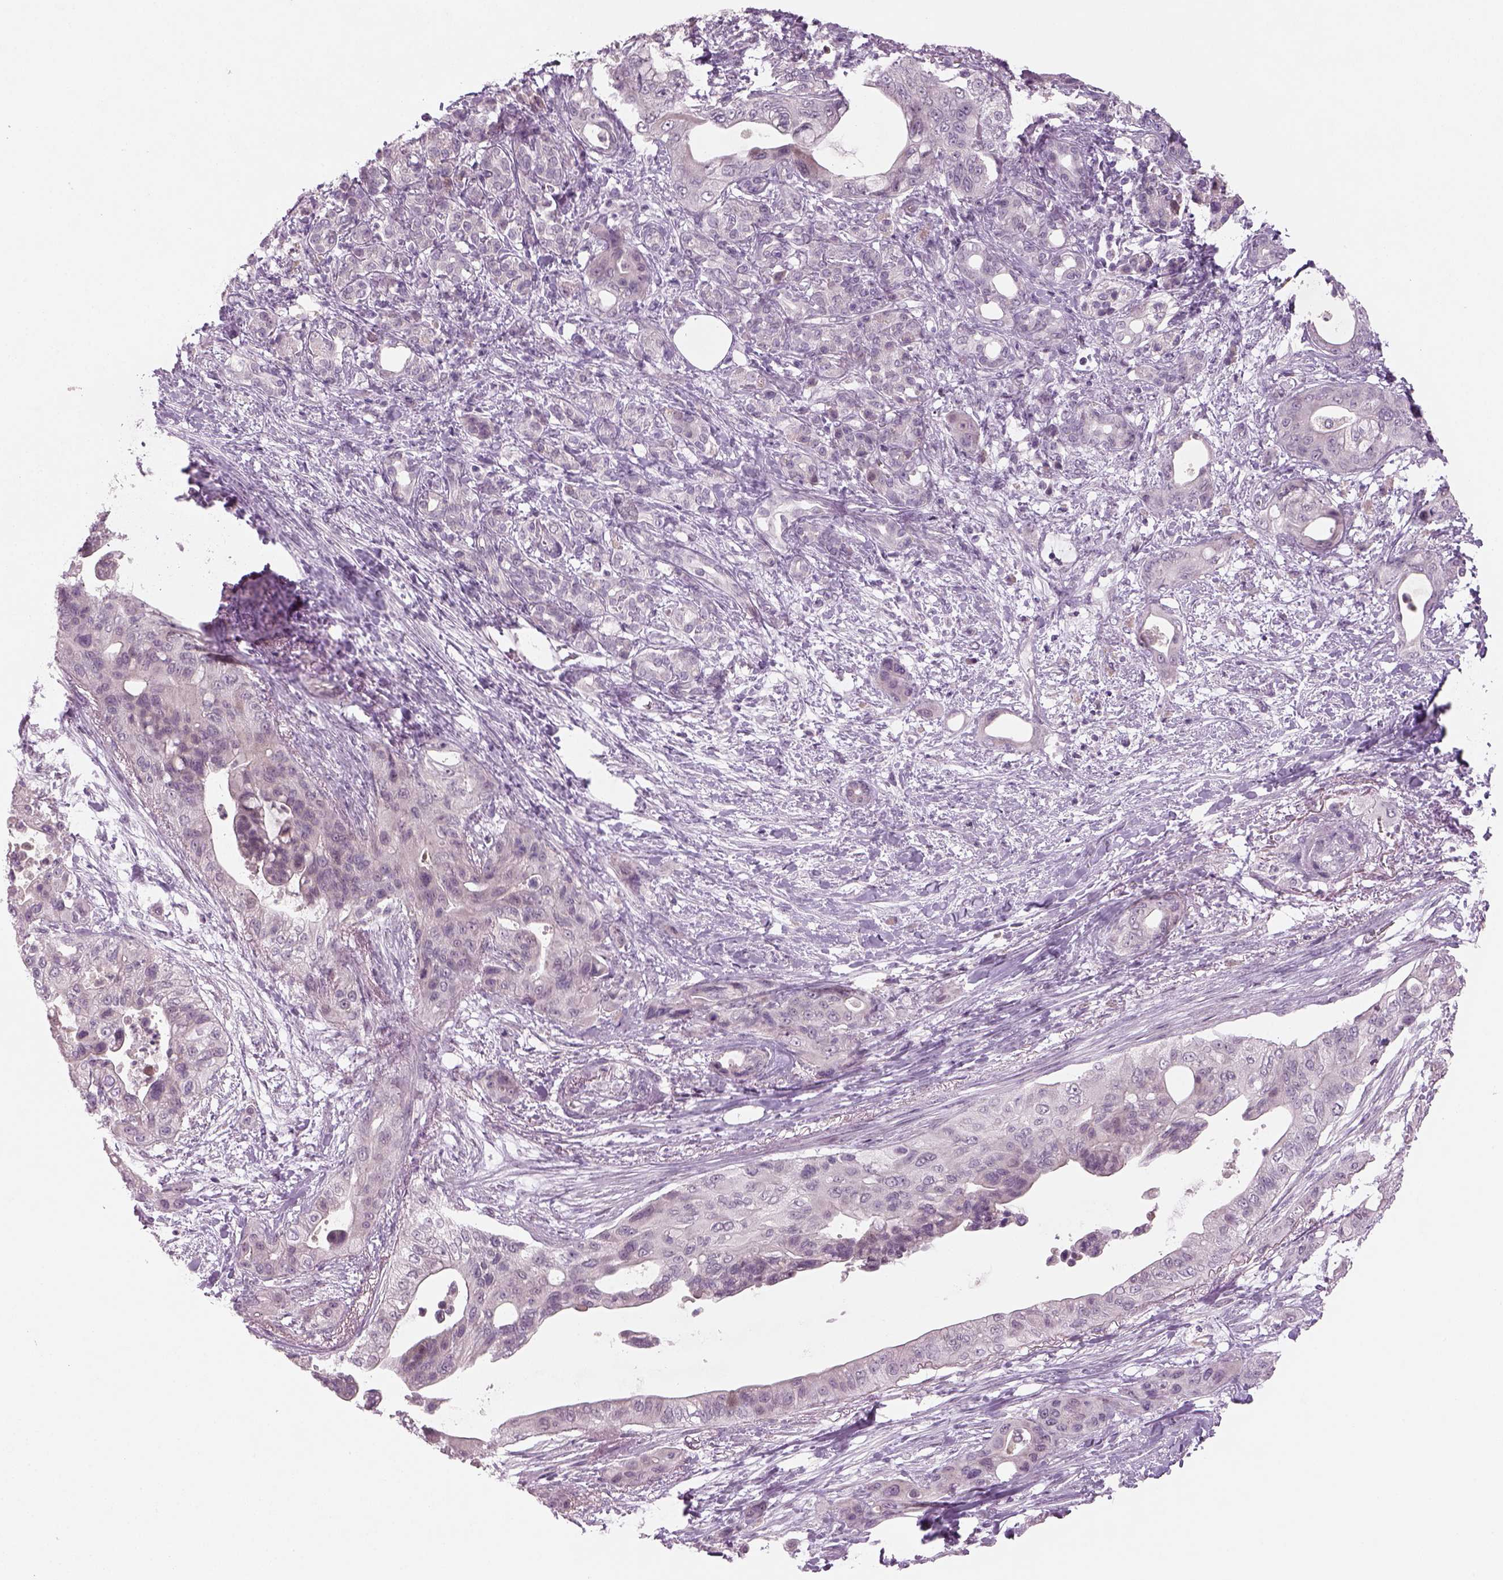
{"staining": {"intensity": "negative", "quantity": "none", "location": "none"}, "tissue": "pancreatic cancer", "cell_type": "Tumor cells", "image_type": "cancer", "snomed": [{"axis": "morphology", "description": "Adenocarcinoma, NOS"}, {"axis": "topography", "description": "Pancreas"}], "caption": "Tumor cells show no significant protein expression in adenocarcinoma (pancreatic). (DAB immunohistochemistry (IHC) with hematoxylin counter stain).", "gene": "PENK", "patient": {"sex": "male", "age": 71}}